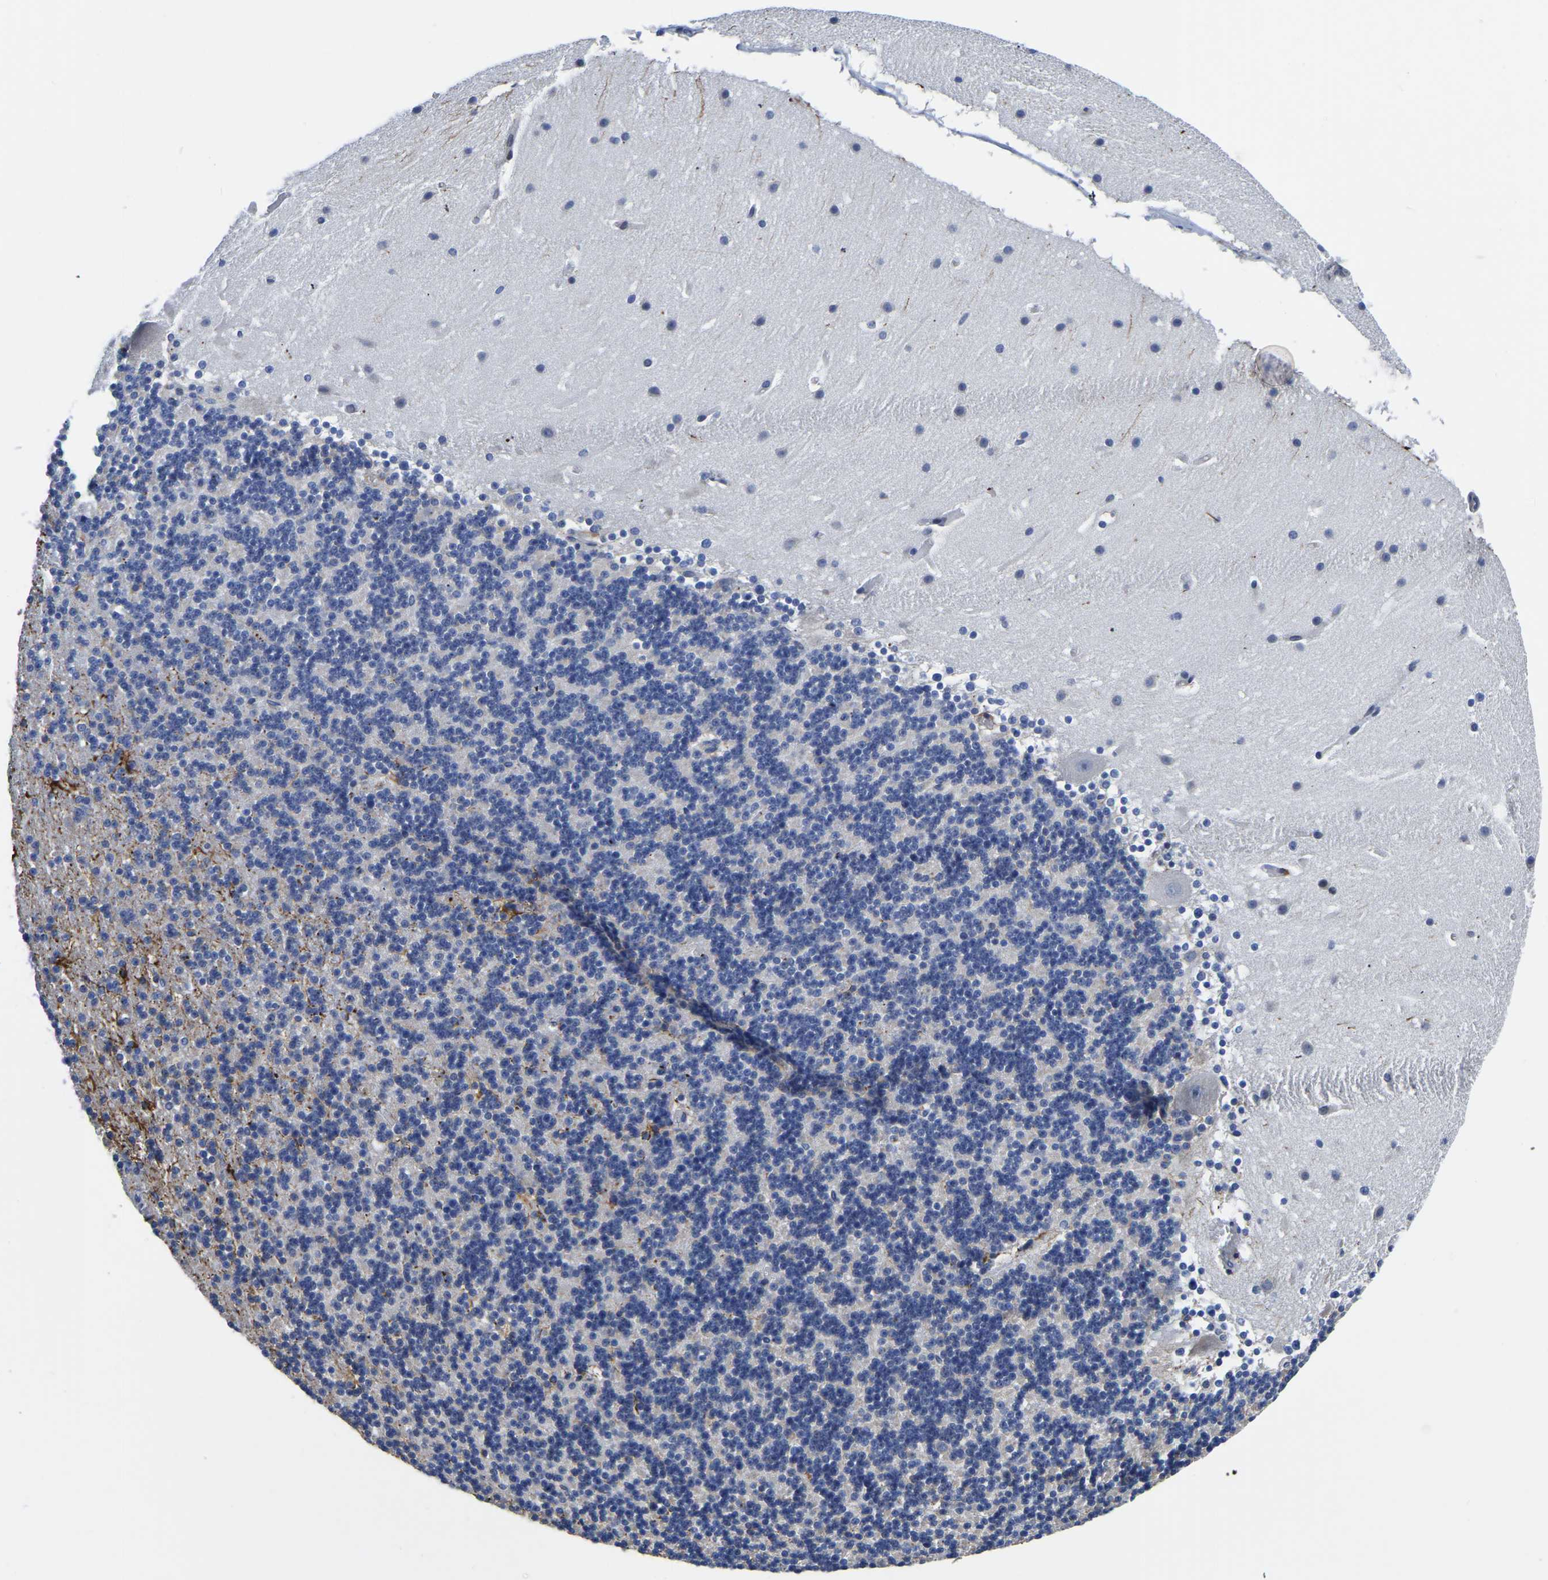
{"staining": {"intensity": "negative", "quantity": "none", "location": "none"}, "tissue": "cerebellum", "cell_type": "Cells in granular layer", "image_type": "normal", "snomed": [{"axis": "morphology", "description": "Normal tissue, NOS"}, {"axis": "topography", "description": "Cerebellum"}], "caption": "Immunohistochemistry (IHC) histopathology image of benign cerebellum: cerebellum stained with DAB shows no significant protein staining in cells in granular layer.", "gene": "PDLIM7", "patient": {"sex": "male", "age": 45}}